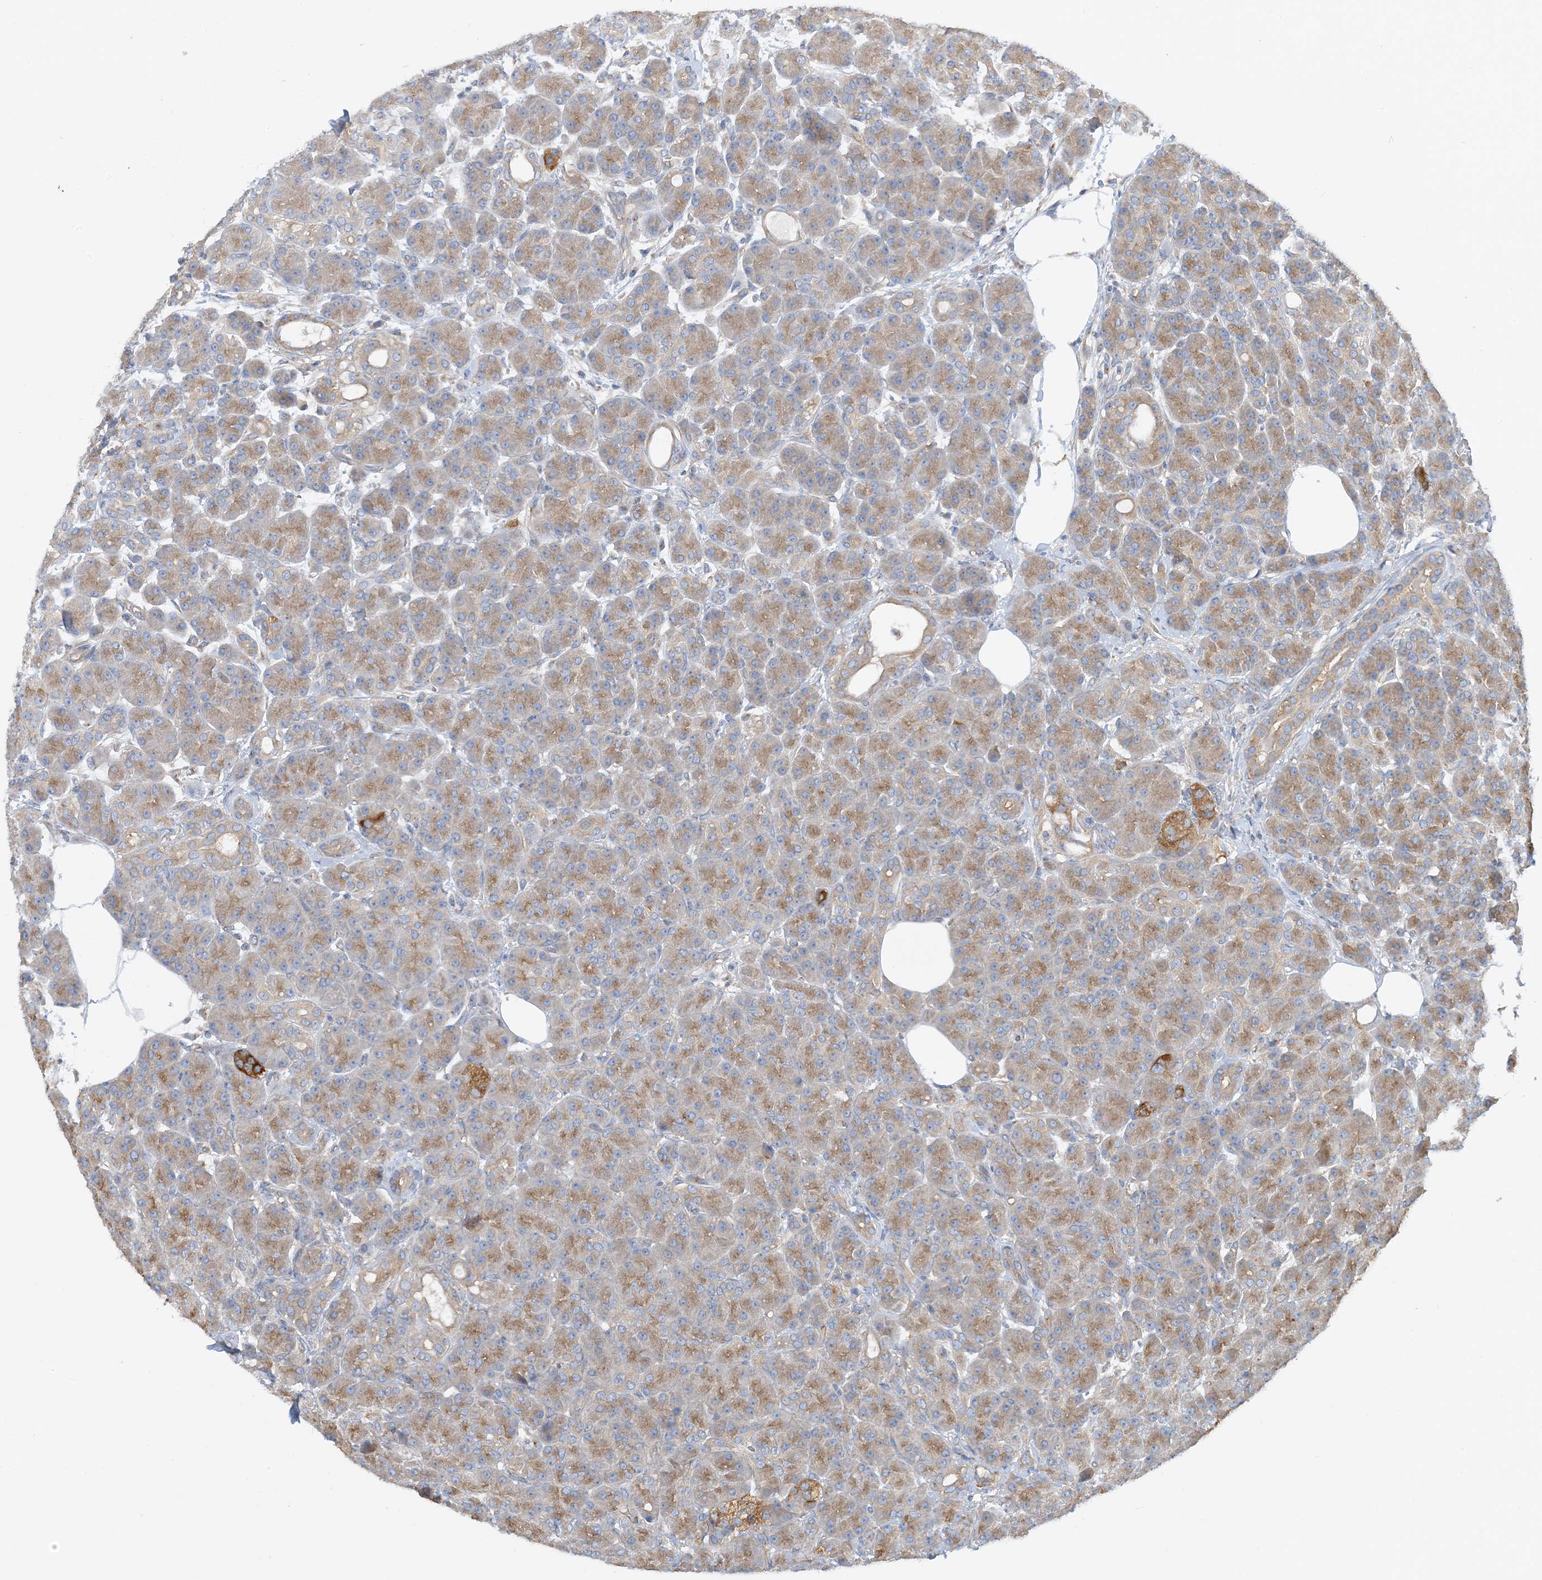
{"staining": {"intensity": "moderate", "quantity": "25%-75%", "location": "cytoplasmic/membranous"}, "tissue": "pancreas", "cell_type": "Exocrine glandular cells", "image_type": "normal", "snomed": [{"axis": "morphology", "description": "Normal tissue, NOS"}, {"axis": "topography", "description": "Pancreas"}], "caption": "DAB immunohistochemical staining of unremarkable pancreas shows moderate cytoplasmic/membranous protein positivity in approximately 25%-75% of exocrine glandular cells. The staining is performed using DAB (3,3'-diaminobenzidine) brown chromogen to label protein expression. The nuclei are counter-stained blue using hematoxylin.", "gene": "SIDT1", "patient": {"sex": "male", "age": 63}}